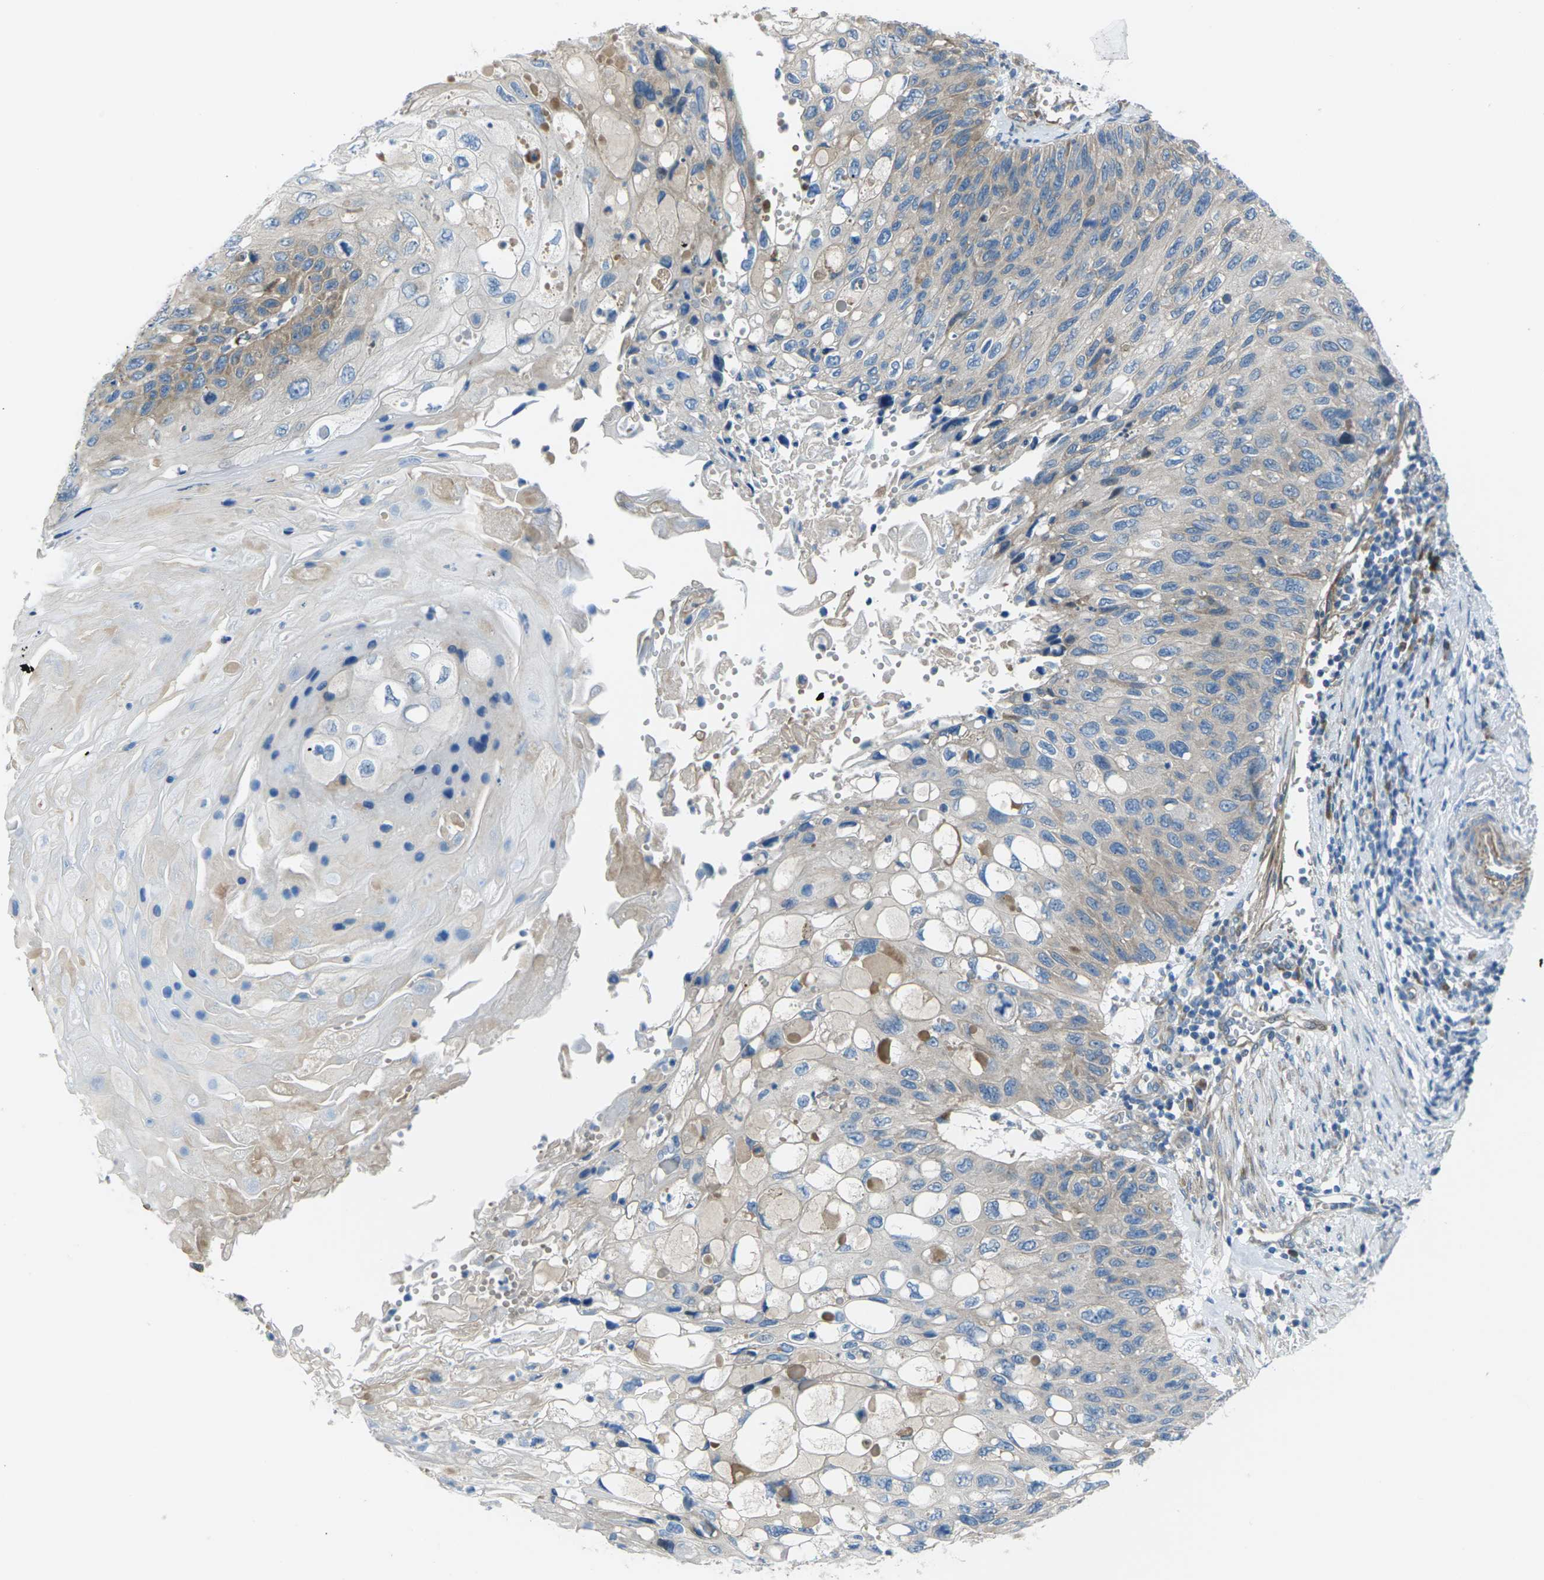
{"staining": {"intensity": "moderate", "quantity": "25%-75%", "location": "cytoplasmic/membranous"}, "tissue": "cervical cancer", "cell_type": "Tumor cells", "image_type": "cancer", "snomed": [{"axis": "morphology", "description": "Squamous cell carcinoma, NOS"}, {"axis": "topography", "description": "Cervix"}], "caption": "There is medium levels of moderate cytoplasmic/membranous positivity in tumor cells of cervical squamous cell carcinoma, as demonstrated by immunohistochemical staining (brown color).", "gene": "EDNRA", "patient": {"sex": "female", "age": 70}}